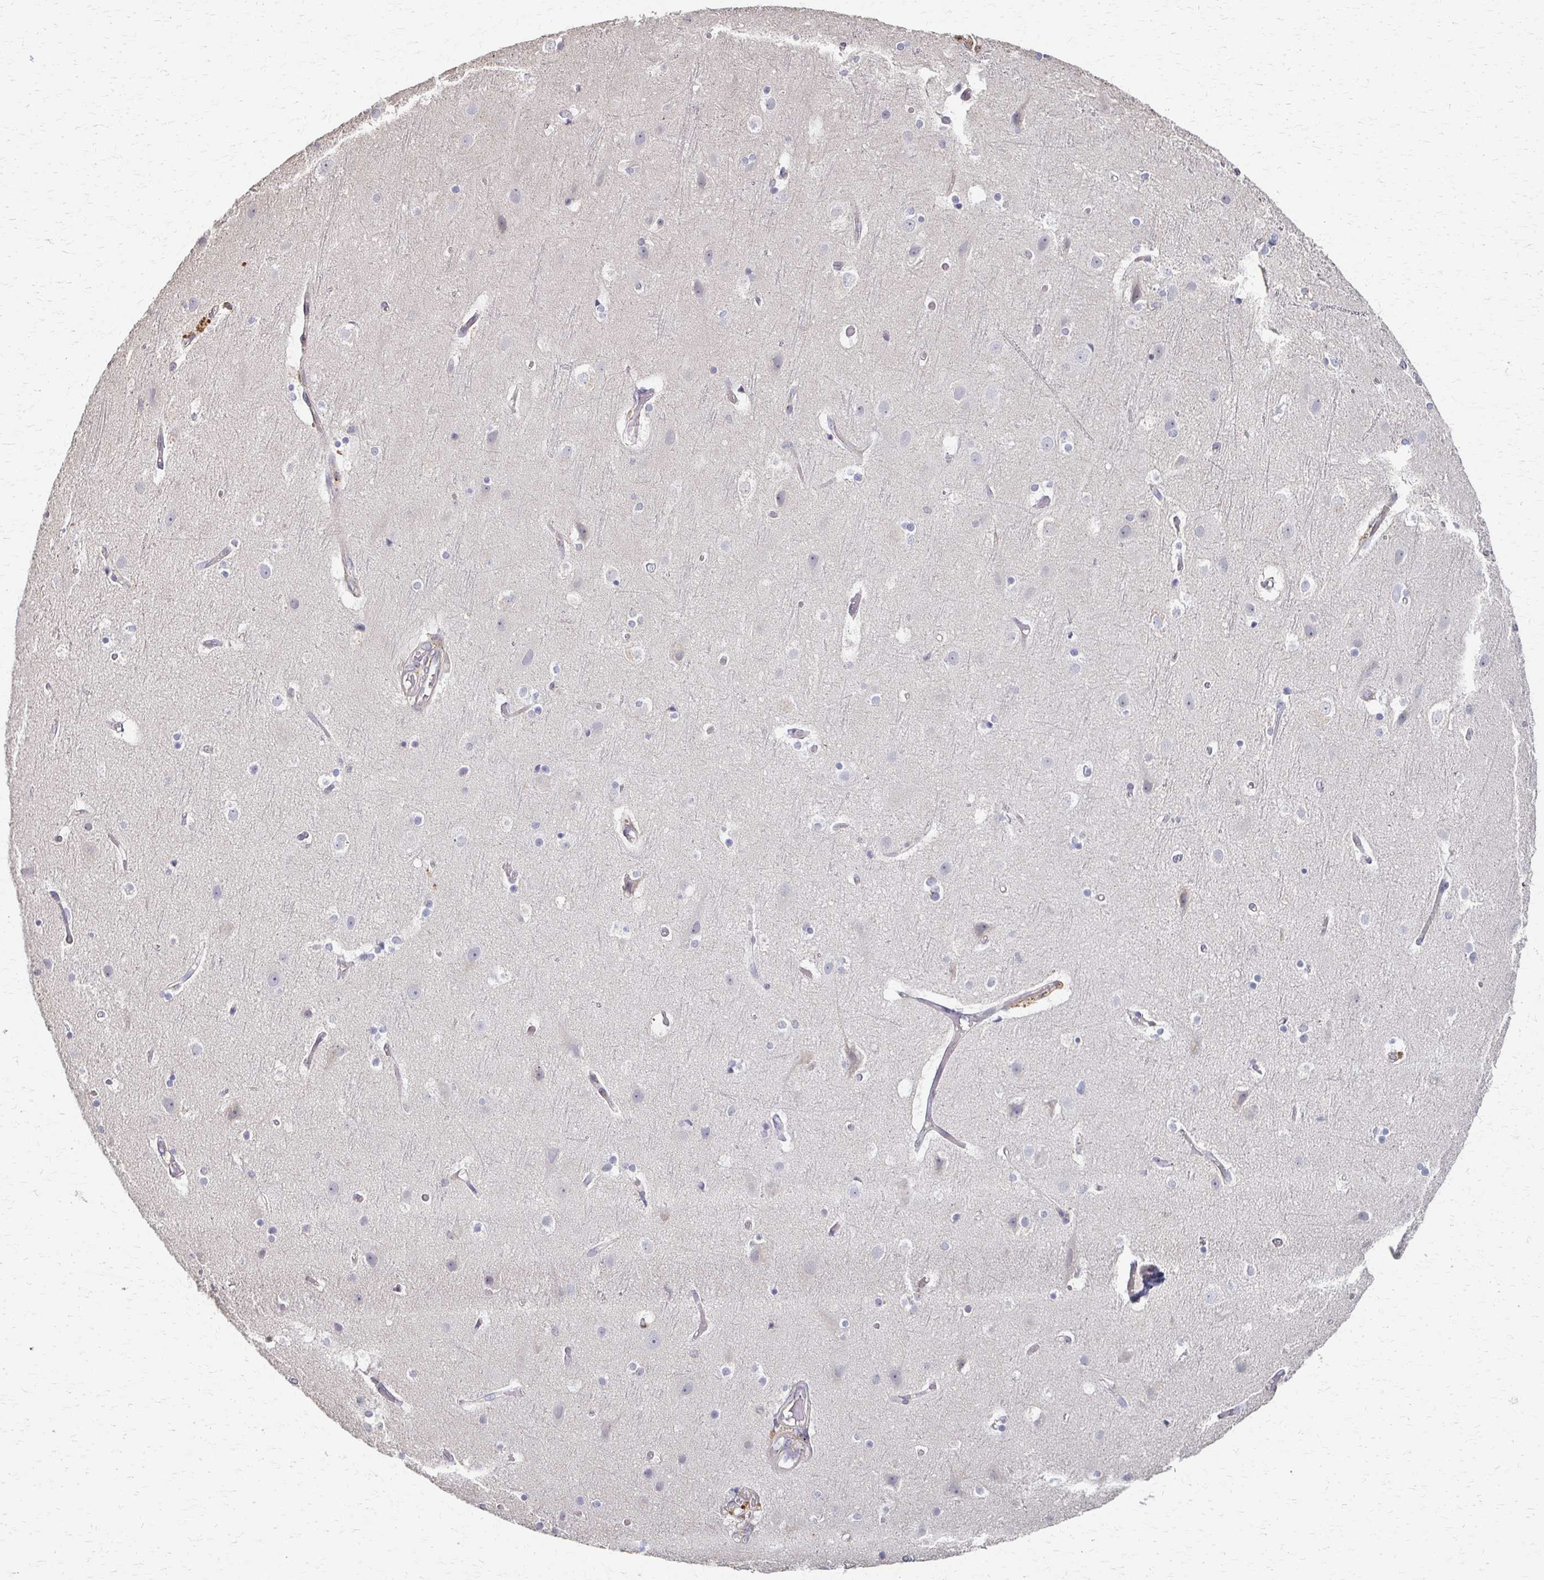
{"staining": {"intensity": "weak", "quantity": "25%-75%", "location": "cytoplasmic/membranous"}, "tissue": "cerebral cortex", "cell_type": "Endothelial cells", "image_type": "normal", "snomed": [{"axis": "morphology", "description": "Normal tissue, NOS"}, {"axis": "topography", "description": "Cerebral cortex"}], "caption": "Weak cytoplasmic/membranous expression is appreciated in about 25%-75% of endothelial cells in normal cerebral cortex.", "gene": "C1QTNF7", "patient": {"sex": "female", "age": 52}}